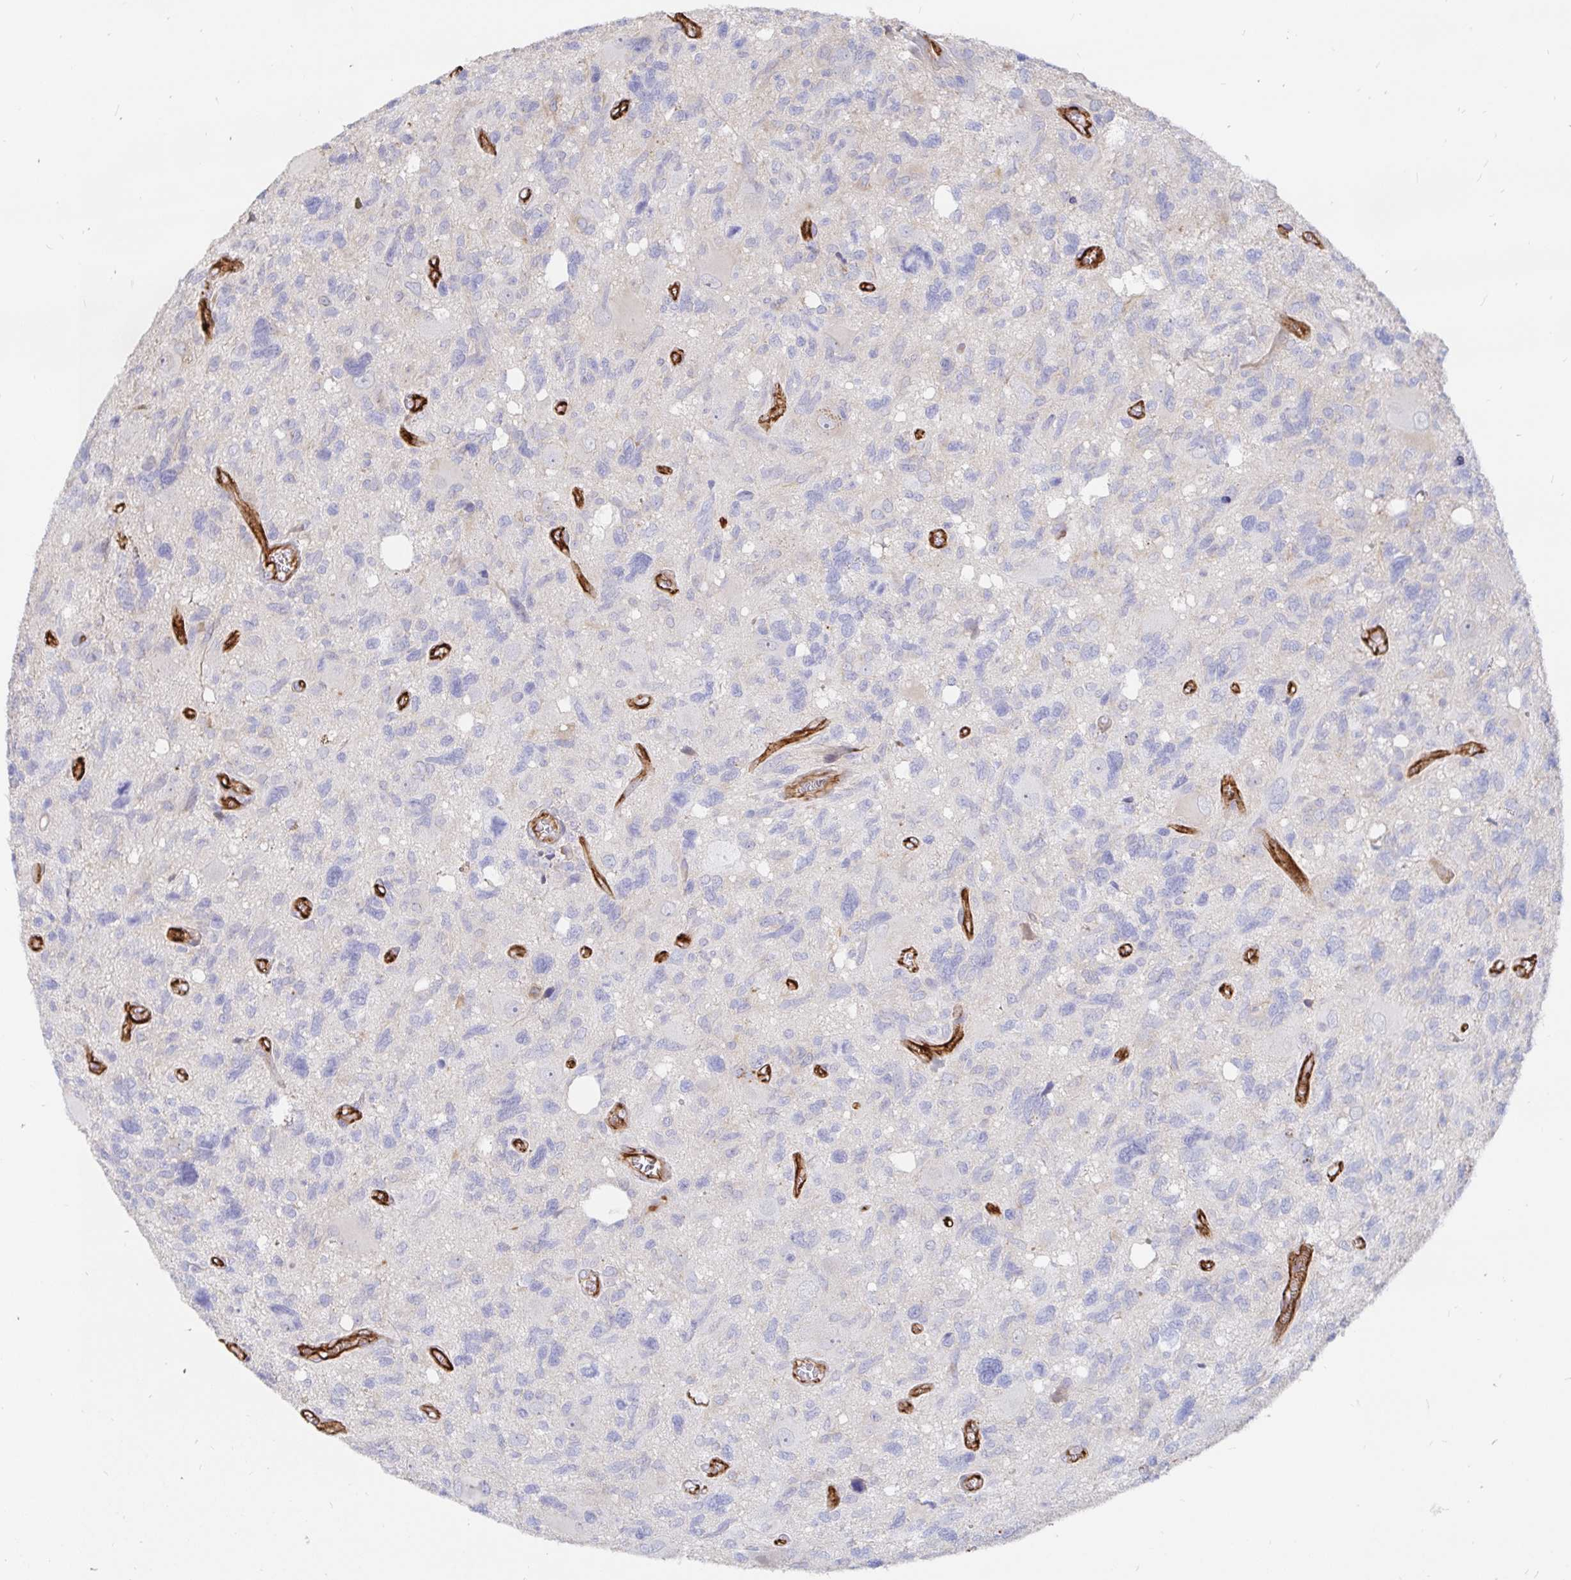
{"staining": {"intensity": "negative", "quantity": "none", "location": "none"}, "tissue": "glioma", "cell_type": "Tumor cells", "image_type": "cancer", "snomed": [{"axis": "morphology", "description": "Glioma, malignant, High grade"}, {"axis": "topography", "description": "Brain"}], "caption": "Histopathology image shows no protein staining in tumor cells of high-grade glioma (malignant) tissue.", "gene": "KCTD19", "patient": {"sex": "male", "age": 49}}